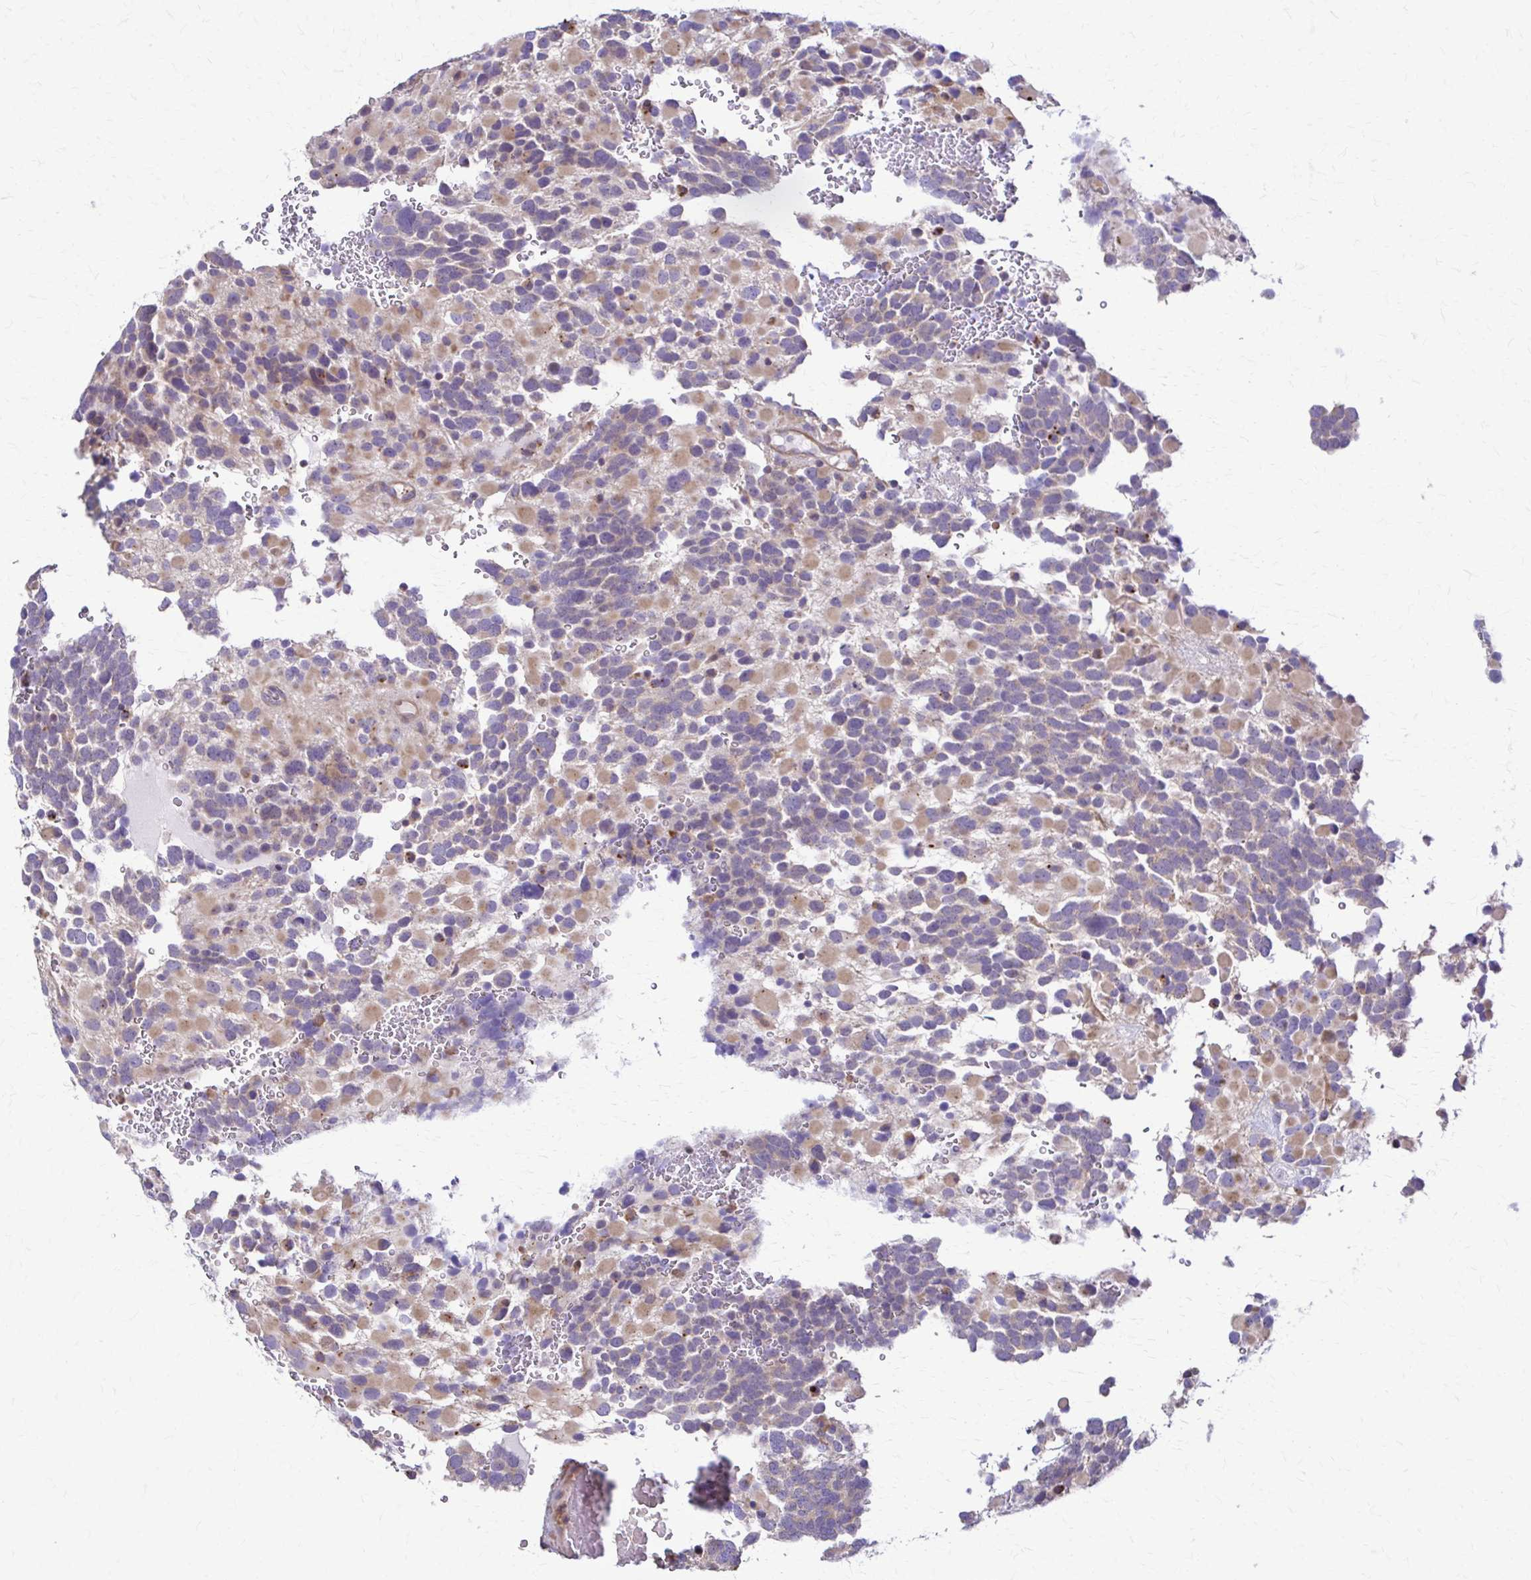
{"staining": {"intensity": "weak", "quantity": "25%-75%", "location": "cytoplasmic/membranous"}, "tissue": "glioma", "cell_type": "Tumor cells", "image_type": "cancer", "snomed": [{"axis": "morphology", "description": "Glioma, malignant, High grade"}, {"axis": "topography", "description": "Brain"}], "caption": "A high-resolution image shows IHC staining of high-grade glioma (malignant), which demonstrates weak cytoplasmic/membranous expression in about 25%-75% of tumor cells. The staining was performed using DAB to visualize the protein expression in brown, while the nuclei were stained in blue with hematoxylin (Magnification: 20x).", "gene": "DSP", "patient": {"sex": "female", "age": 40}}